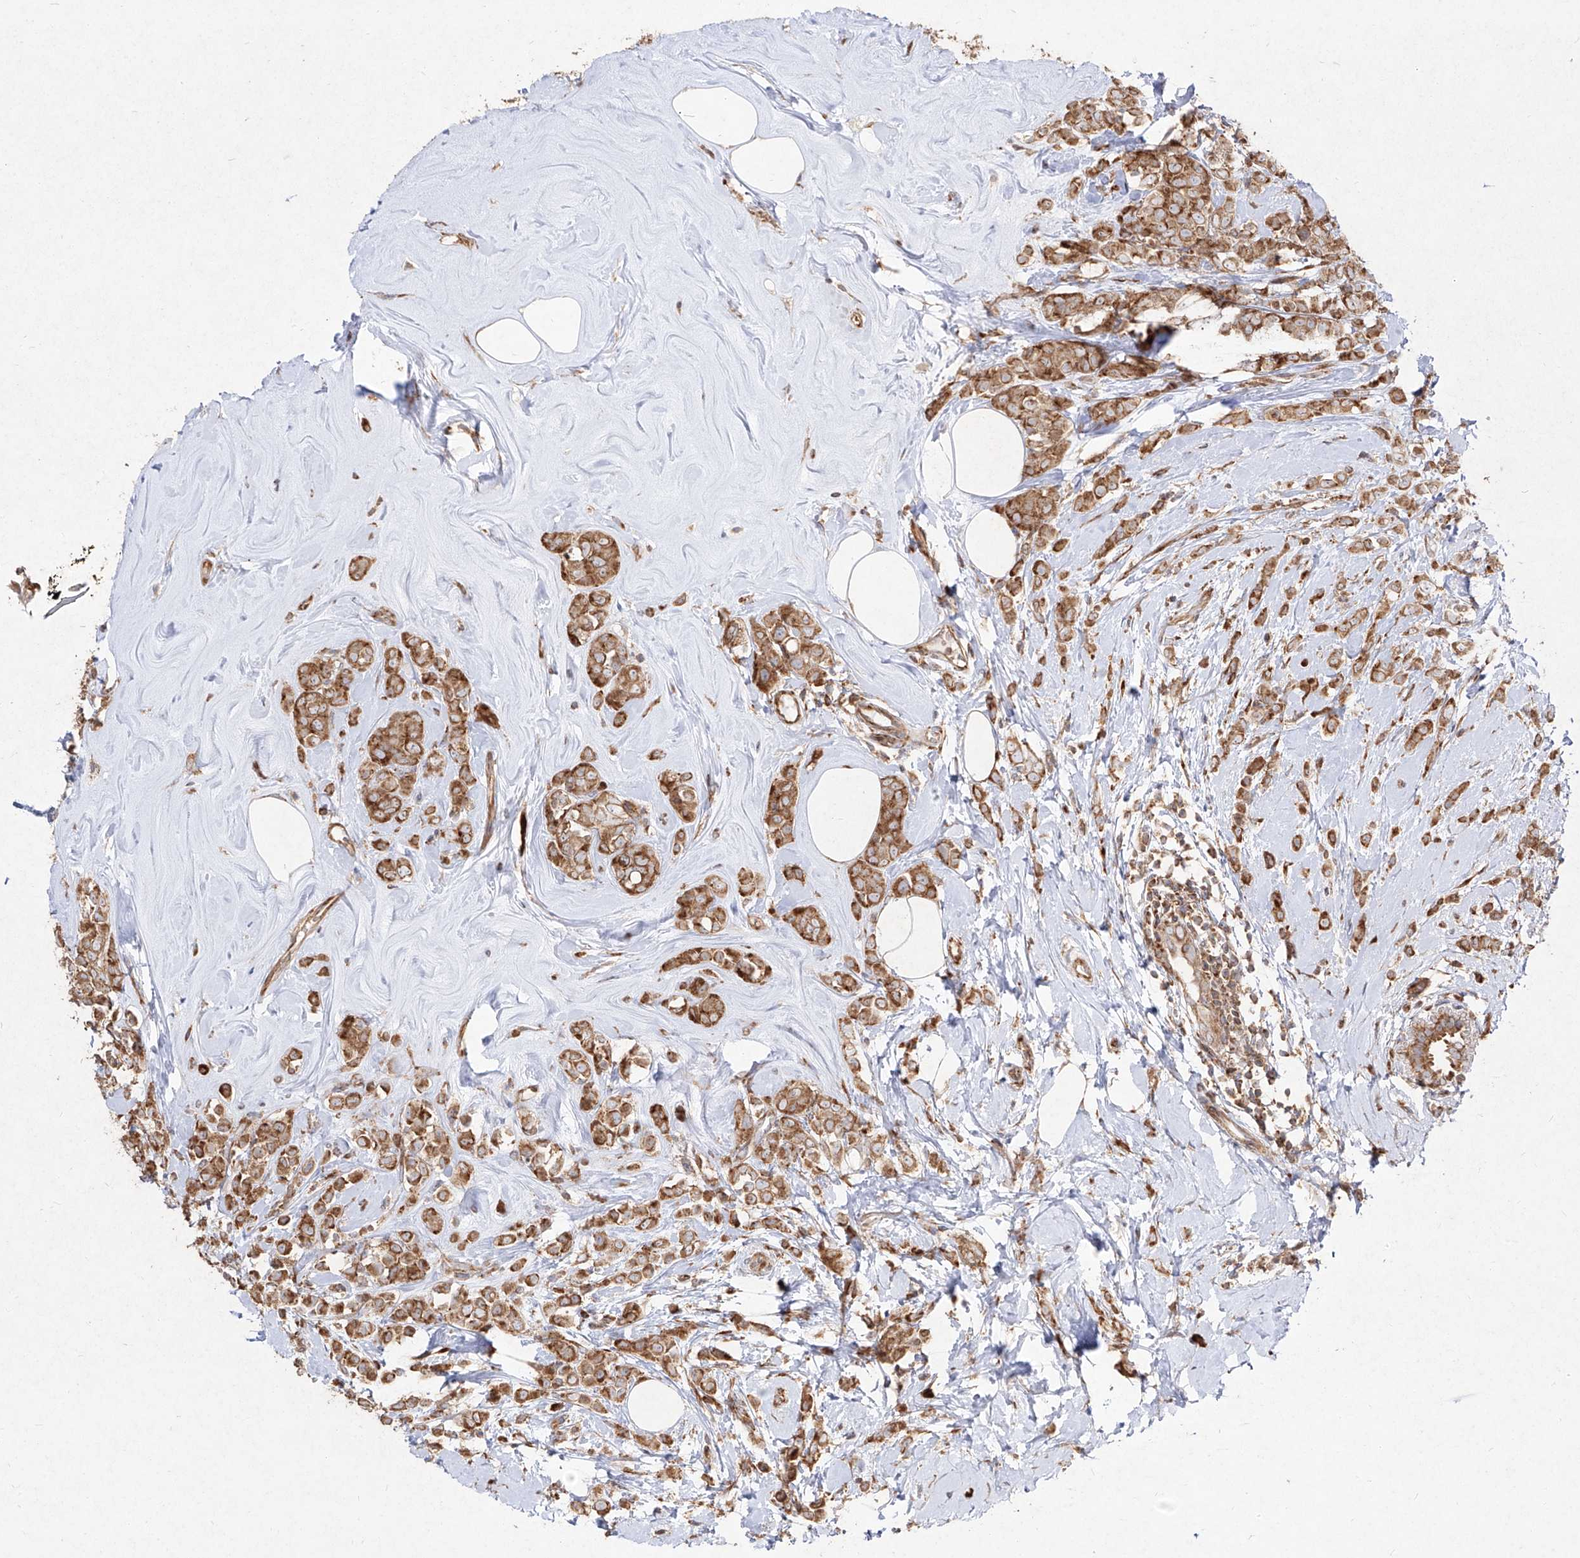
{"staining": {"intensity": "moderate", "quantity": ">75%", "location": "cytoplasmic/membranous"}, "tissue": "breast cancer", "cell_type": "Tumor cells", "image_type": "cancer", "snomed": [{"axis": "morphology", "description": "Lobular carcinoma"}, {"axis": "topography", "description": "Breast"}], "caption": "A brown stain highlights moderate cytoplasmic/membranous positivity of a protein in human breast cancer tumor cells. (Stains: DAB (3,3'-diaminobenzidine) in brown, nuclei in blue, Microscopy: brightfield microscopy at high magnification).", "gene": "RPS25", "patient": {"sex": "female", "age": 47}}